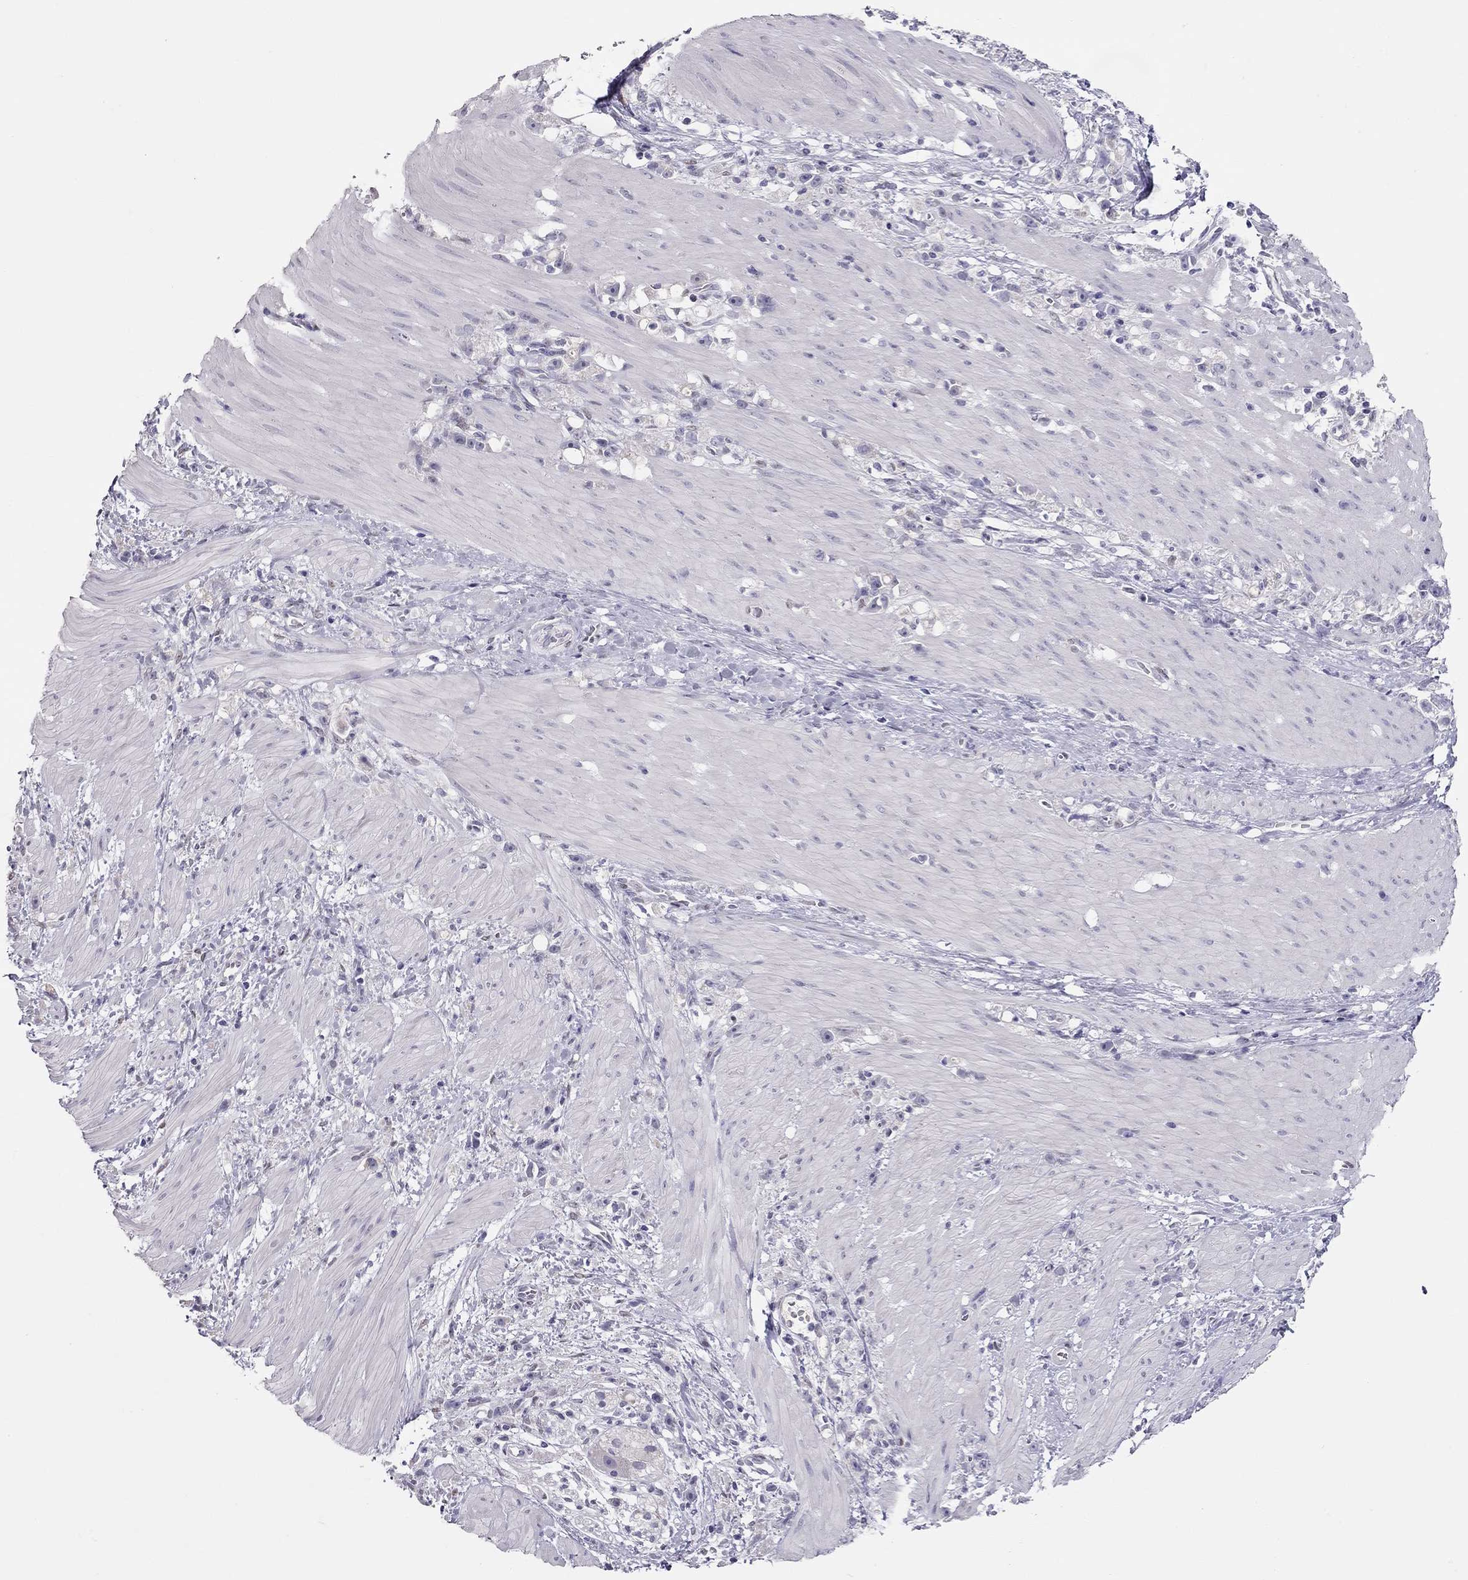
{"staining": {"intensity": "negative", "quantity": "none", "location": "none"}, "tissue": "stomach cancer", "cell_type": "Tumor cells", "image_type": "cancer", "snomed": [{"axis": "morphology", "description": "Adenocarcinoma, NOS"}, {"axis": "topography", "description": "Stomach"}], "caption": "The image displays no significant staining in tumor cells of adenocarcinoma (stomach).", "gene": "KCNV2", "patient": {"sex": "female", "age": 59}}